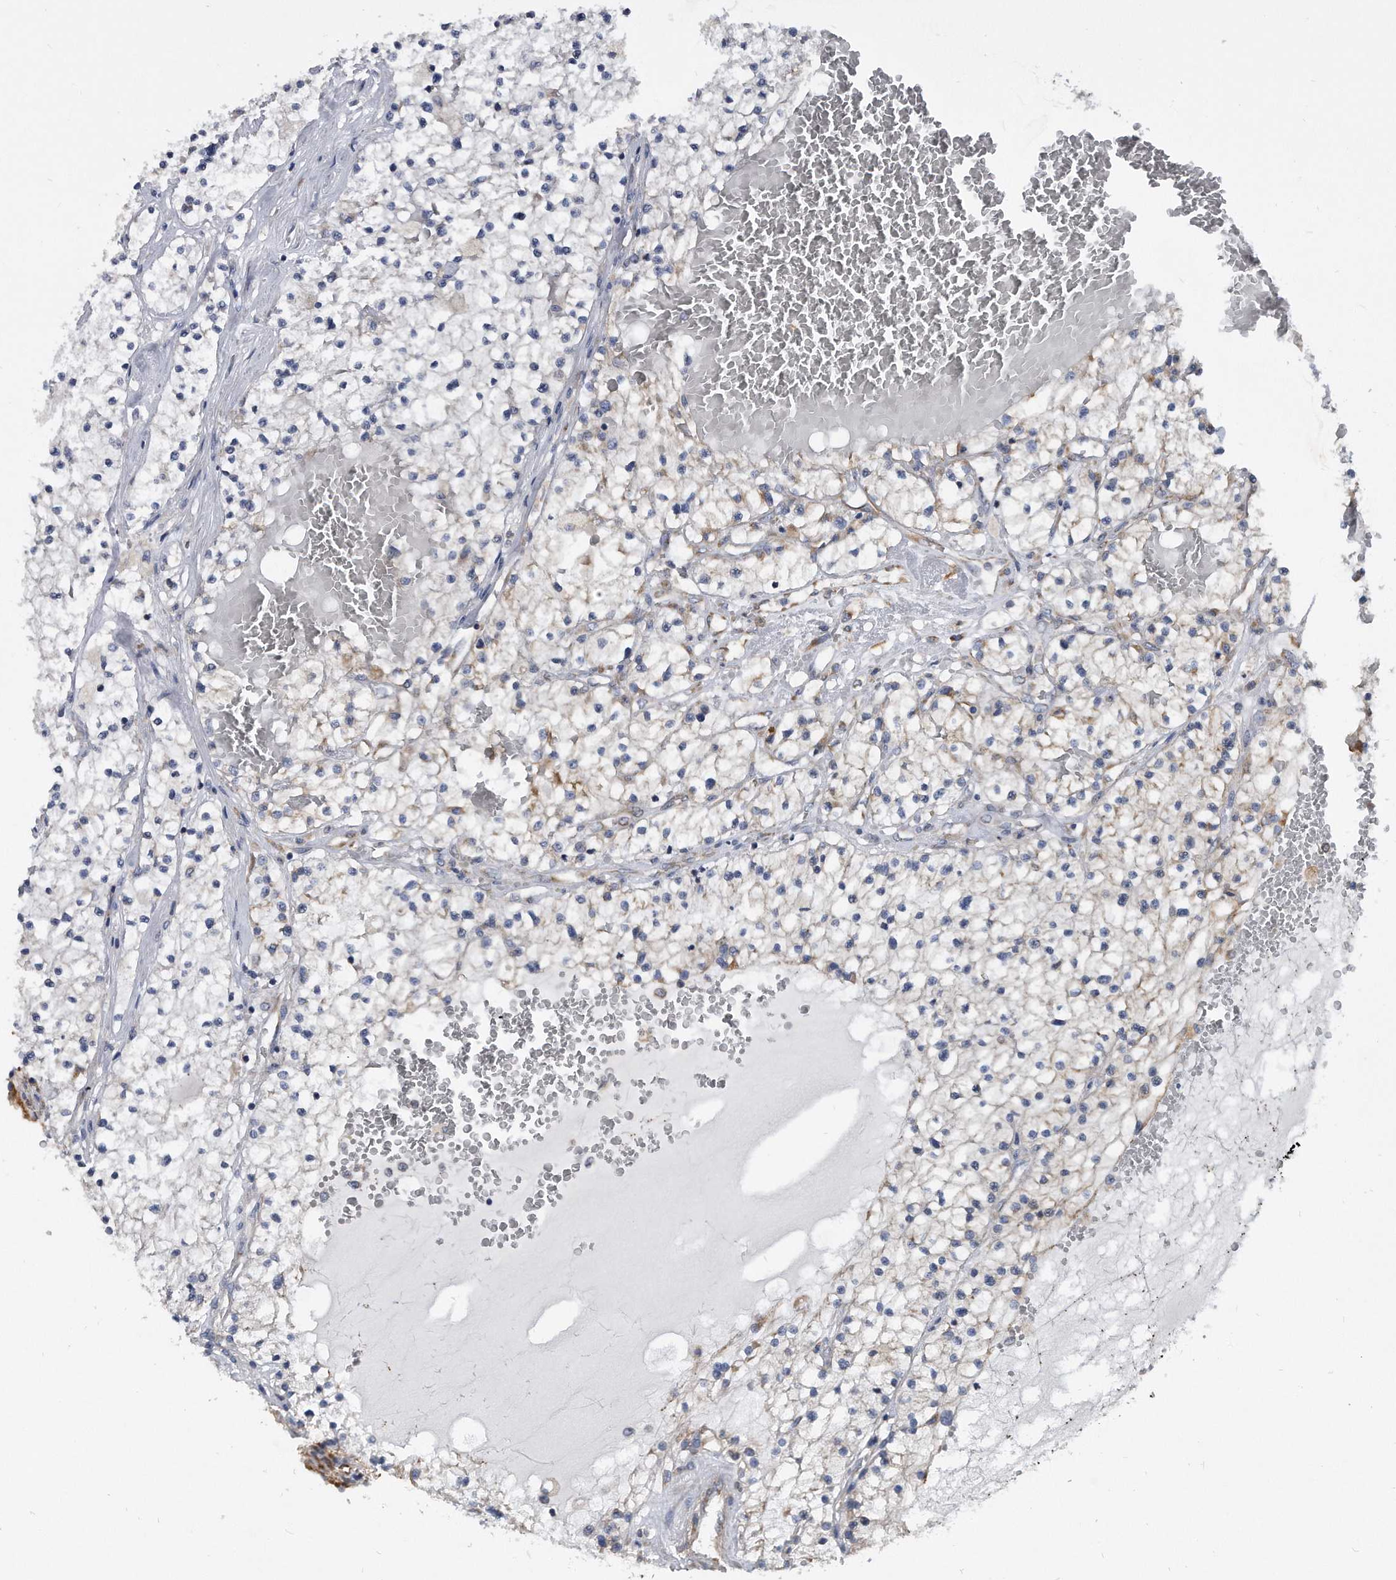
{"staining": {"intensity": "negative", "quantity": "none", "location": "none"}, "tissue": "renal cancer", "cell_type": "Tumor cells", "image_type": "cancer", "snomed": [{"axis": "morphology", "description": "Normal tissue, NOS"}, {"axis": "morphology", "description": "Adenocarcinoma, NOS"}, {"axis": "topography", "description": "Kidney"}], "caption": "DAB immunohistochemical staining of renal cancer demonstrates no significant staining in tumor cells.", "gene": "CCDC47", "patient": {"sex": "male", "age": 68}}